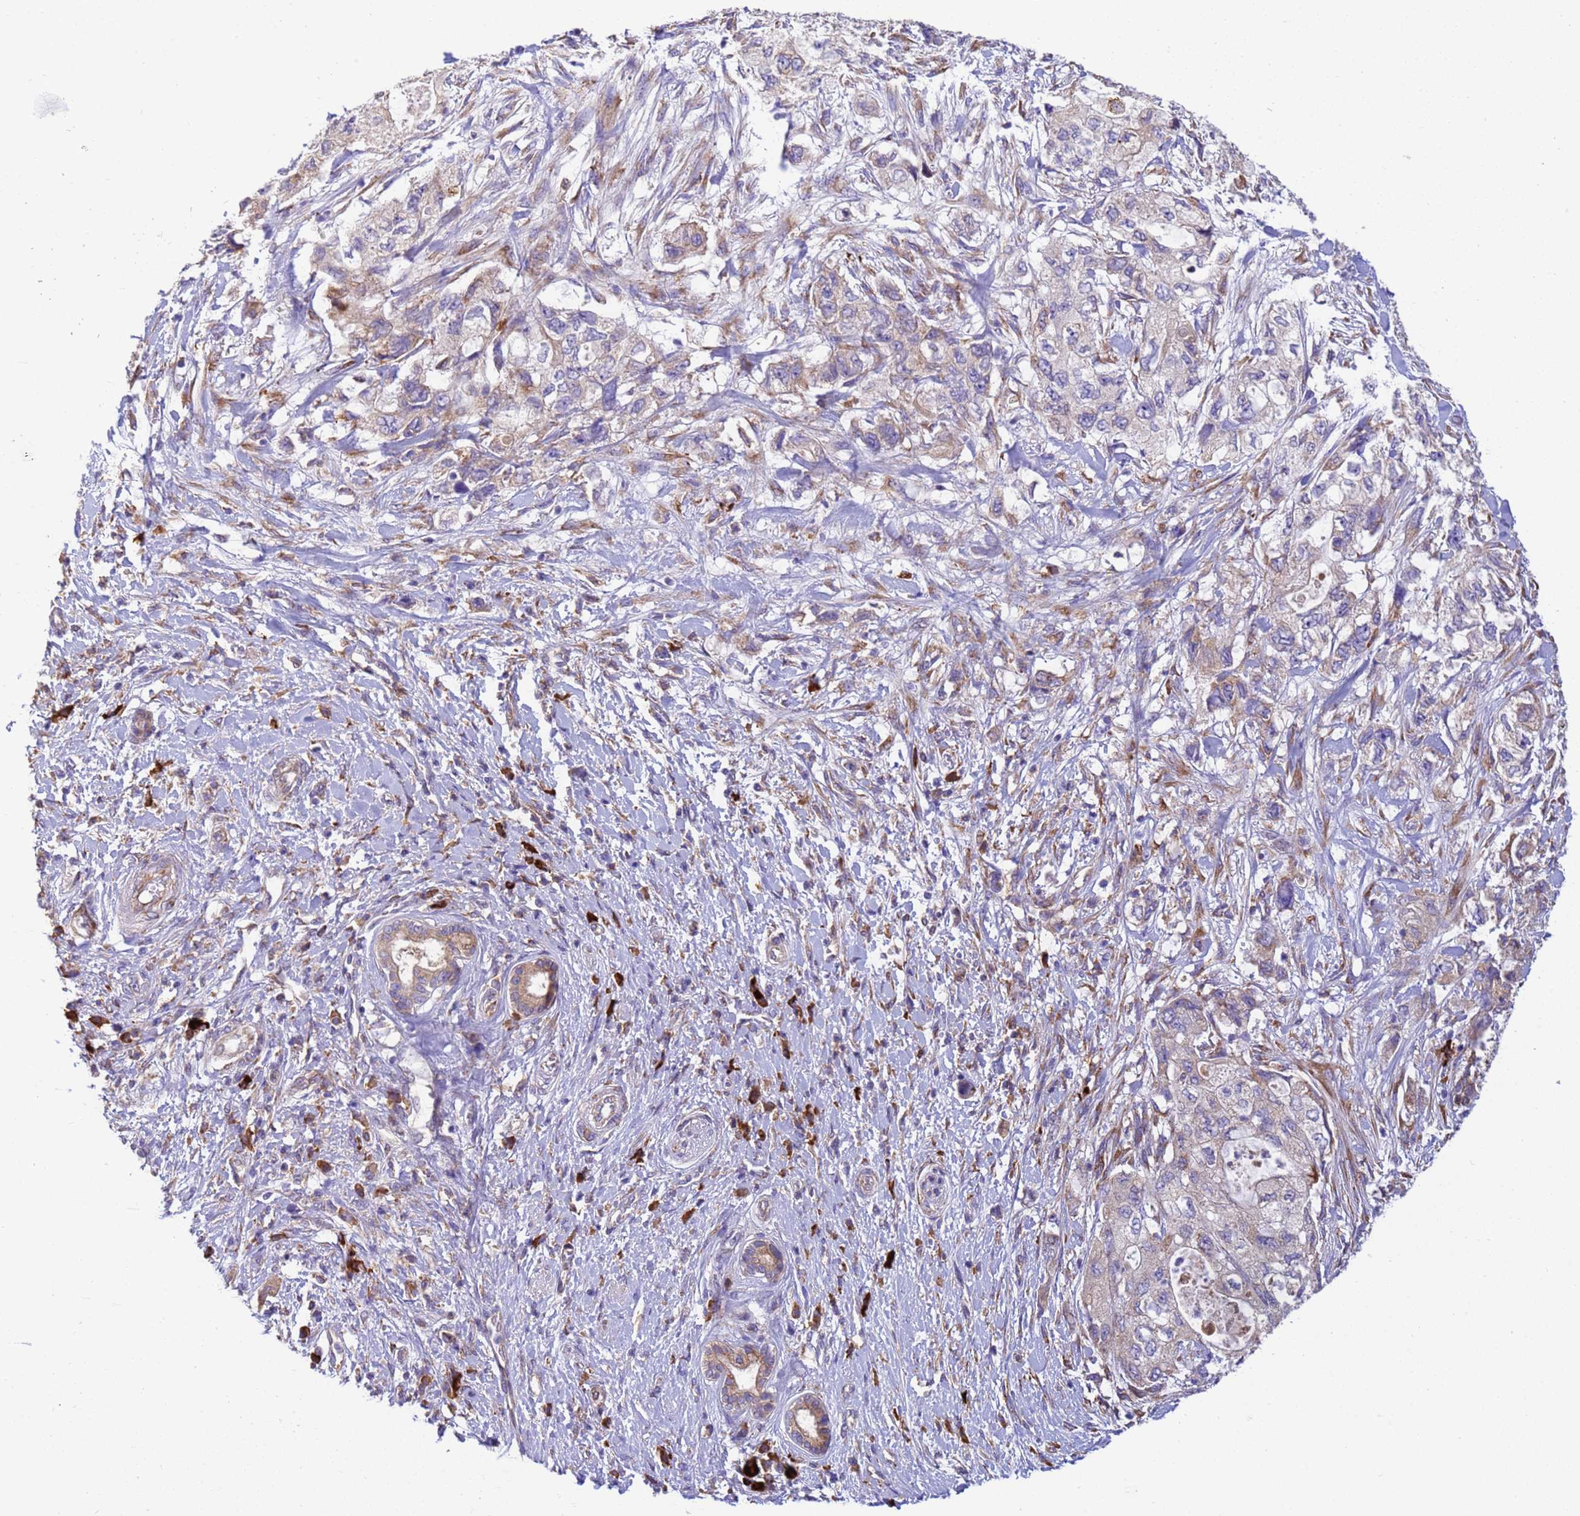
{"staining": {"intensity": "weak", "quantity": "<25%", "location": "cytoplasmic/membranous"}, "tissue": "pancreatic cancer", "cell_type": "Tumor cells", "image_type": "cancer", "snomed": [{"axis": "morphology", "description": "Adenocarcinoma, NOS"}, {"axis": "topography", "description": "Pancreas"}], "caption": "Tumor cells show no significant expression in pancreatic cancer (adenocarcinoma). The staining was performed using DAB to visualize the protein expression in brown, while the nuclei were stained in blue with hematoxylin (Magnification: 20x).", "gene": "THAP5", "patient": {"sex": "female", "age": 73}}